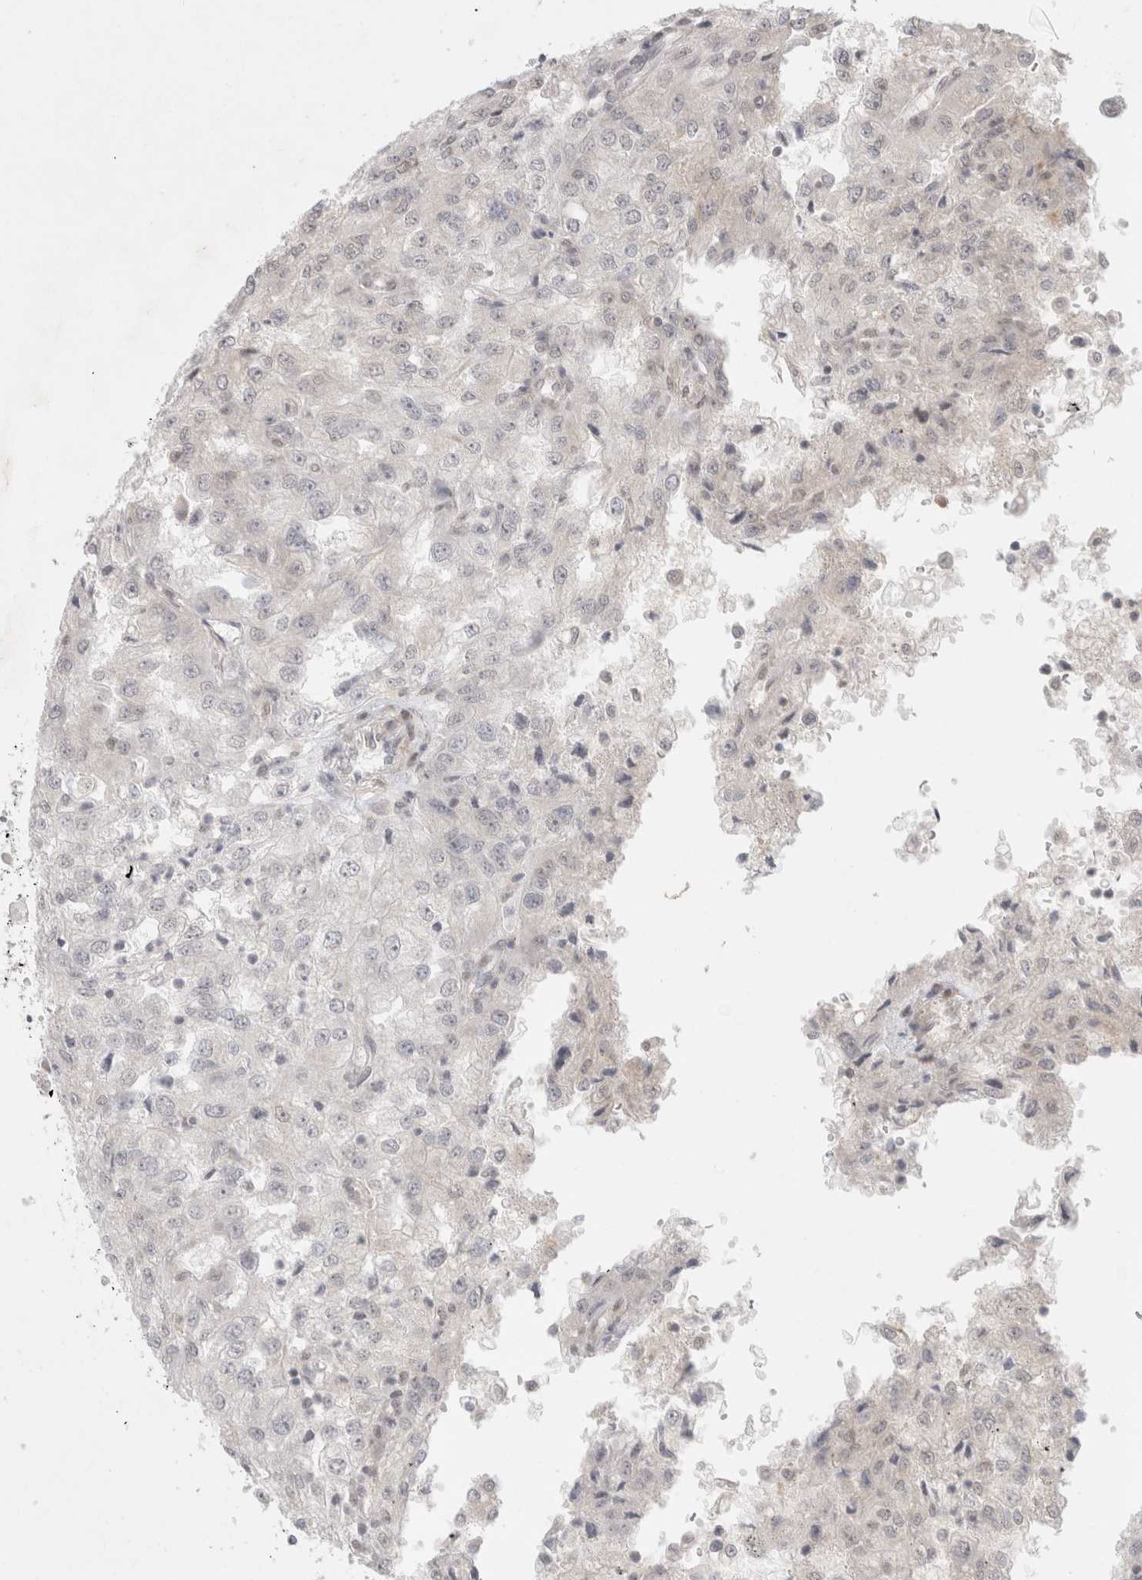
{"staining": {"intensity": "negative", "quantity": "none", "location": "none"}, "tissue": "renal cancer", "cell_type": "Tumor cells", "image_type": "cancer", "snomed": [{"axis": "morphology", "description": "Adenocarcinoma, NOS"}, {"axis": "topography", "description": "Kidney"}], "caption": "IHC image of neoplastic tissue: renal adenocarcinoma stained with DAB exhibits no significant protein expression in tumor cells. (Brightfield microscopy of DAB immunohistochemistry (IHC) at high magnification).", "gene": "FBXO42", "patient": {"sex": "female", "age": 54}}